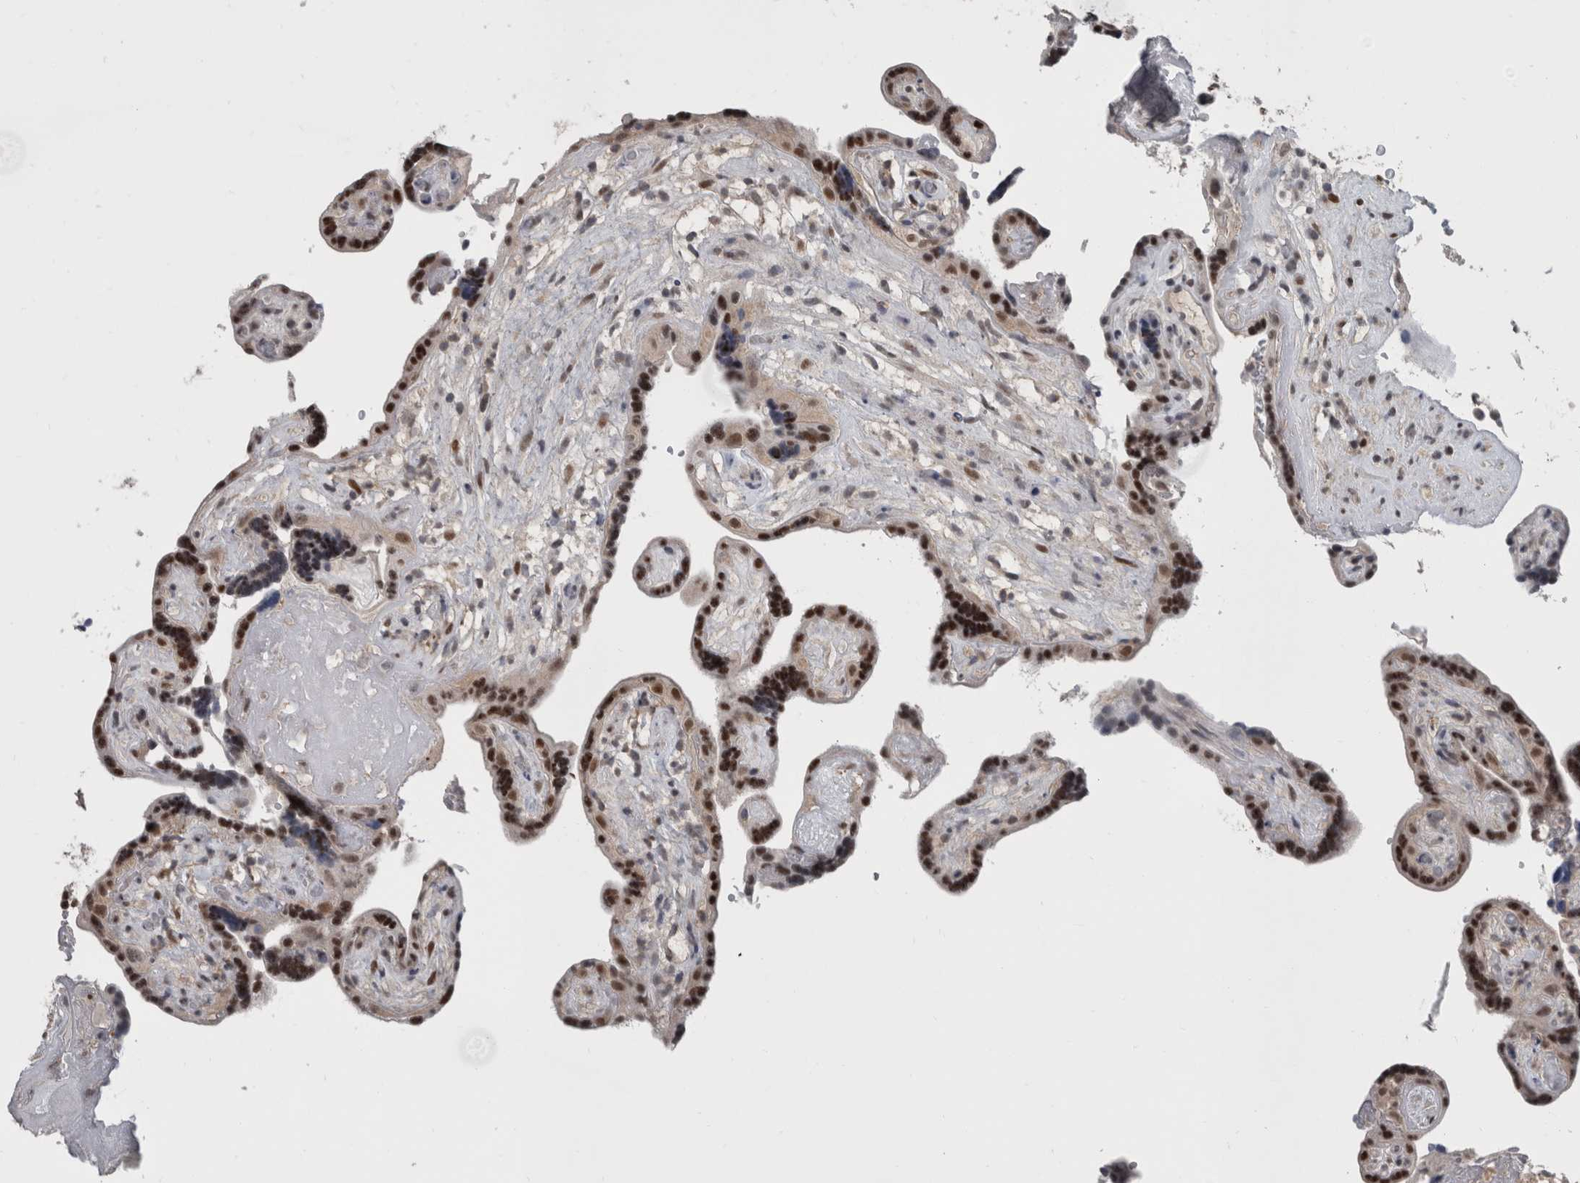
{"staining": {"intensity": "strong", "quantity": ">75%", "location": "nuclear"}, "tissue": "placenta", "cell_type": "Decidual cells", "image_type": "normal", "snomed": [{"axis": "morphology", "description": "Normal tissue, NOS"}, {"axis": "topography", "description": "Placenta"}], "caption": "High-power microscopy captured an IHC image of normal placenta, revealing strong nuclear staining in about >75% of decidual cells.", "gene": "ZBTB21", "patient": {"sex": "female", "age": 30}}